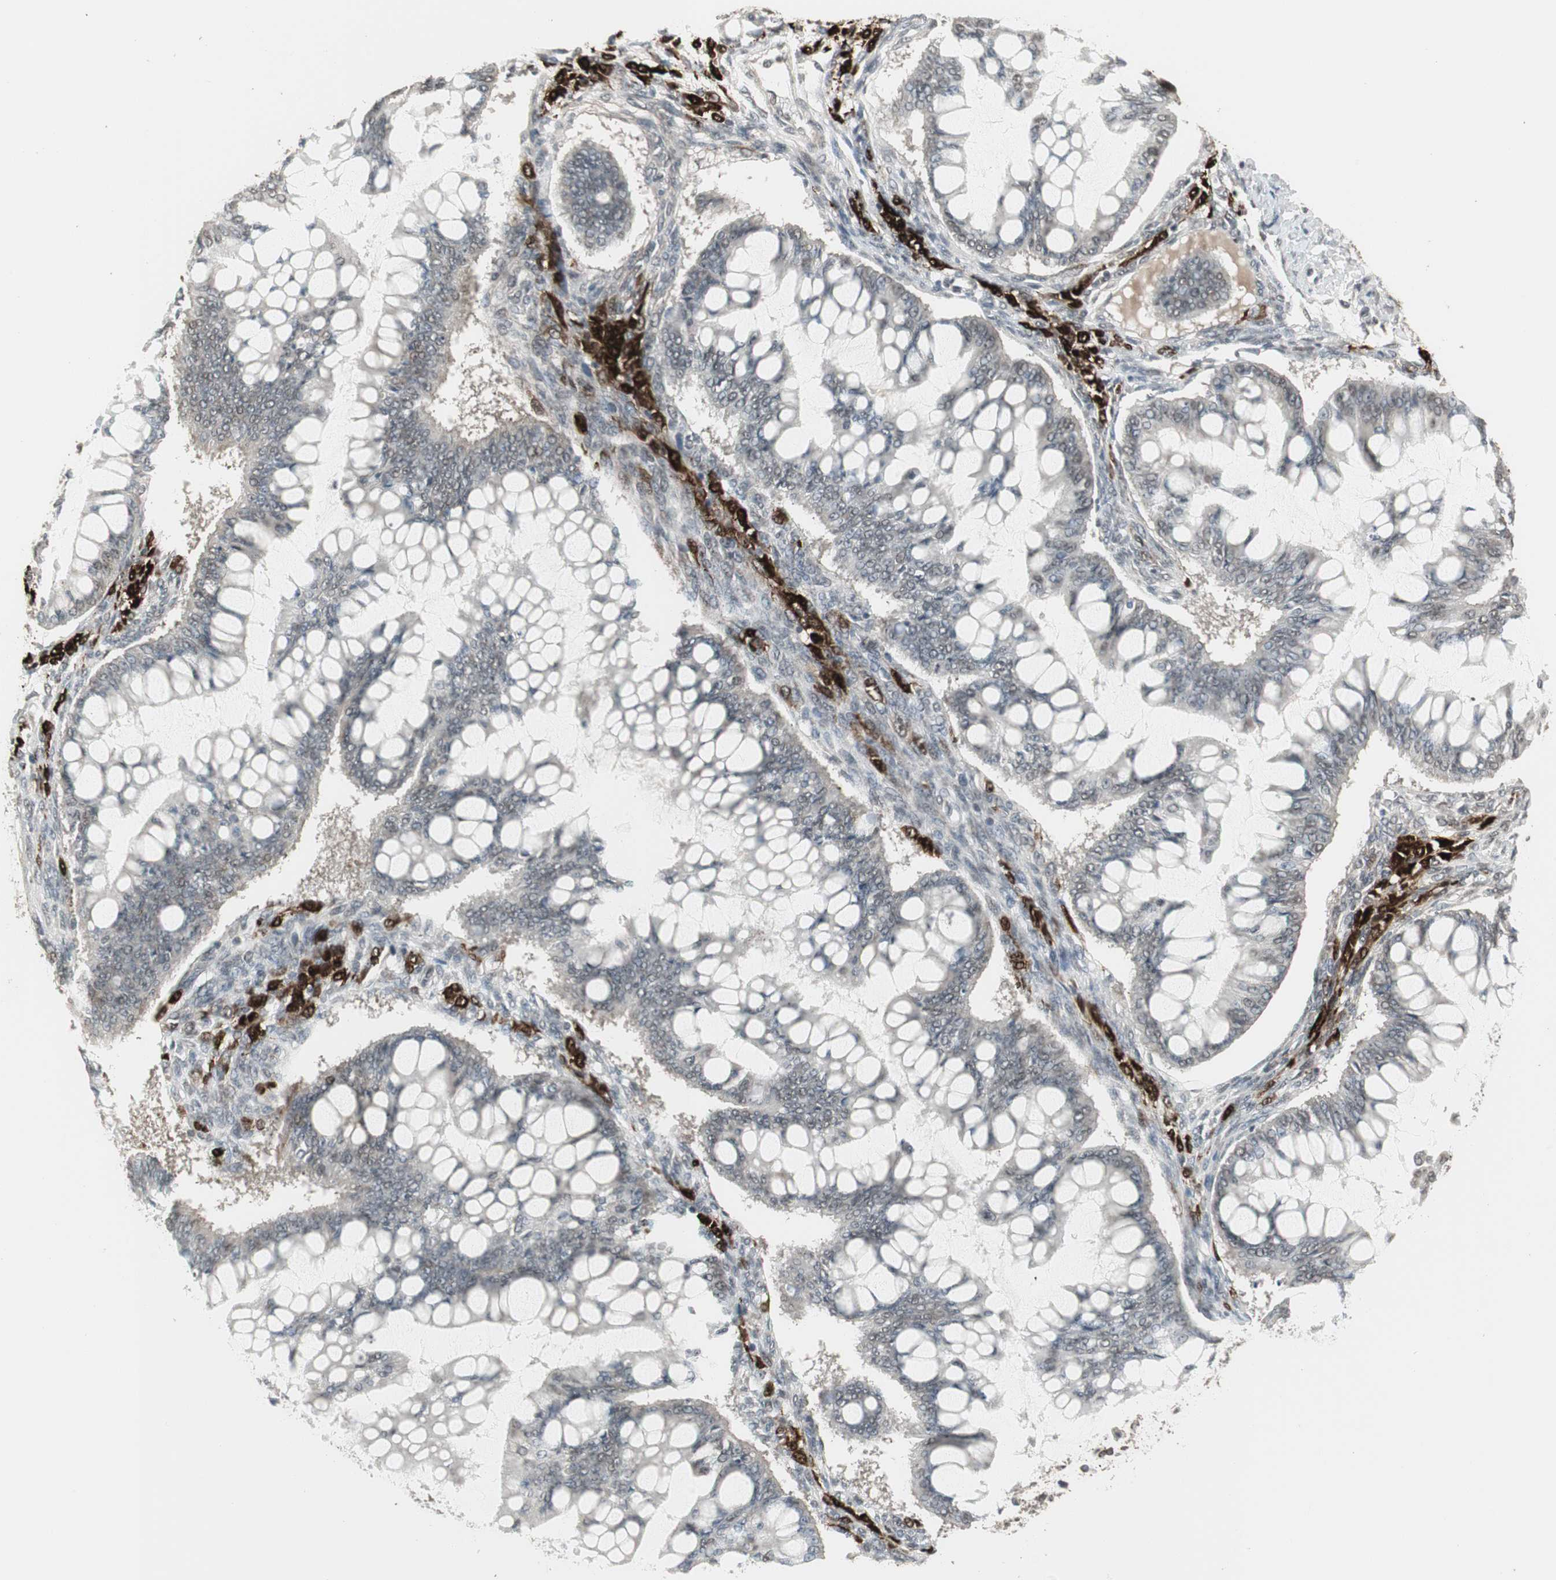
{"staining": {"intensity": "negative", "quantity": "none", "location": "none"}, "tissue": "ovarian cancer", "cell_type": "Tumor cells", "image_type": "cancer", "snomed": [{"axis": "morphology", "description": "Cystadenocarcinoma, mucinous, NOS"}, {"axis": "topography", "description": "Ovary"}], "caption": "Image shows no significant protein positivity in tumor cells of ovarian cancer (mucinous cystadenocarcinoma). (DAB immunohistochemistry (IHC), high magnification).", "gene": "CBLC", "patient": {"sex": "female", "age": 73}}